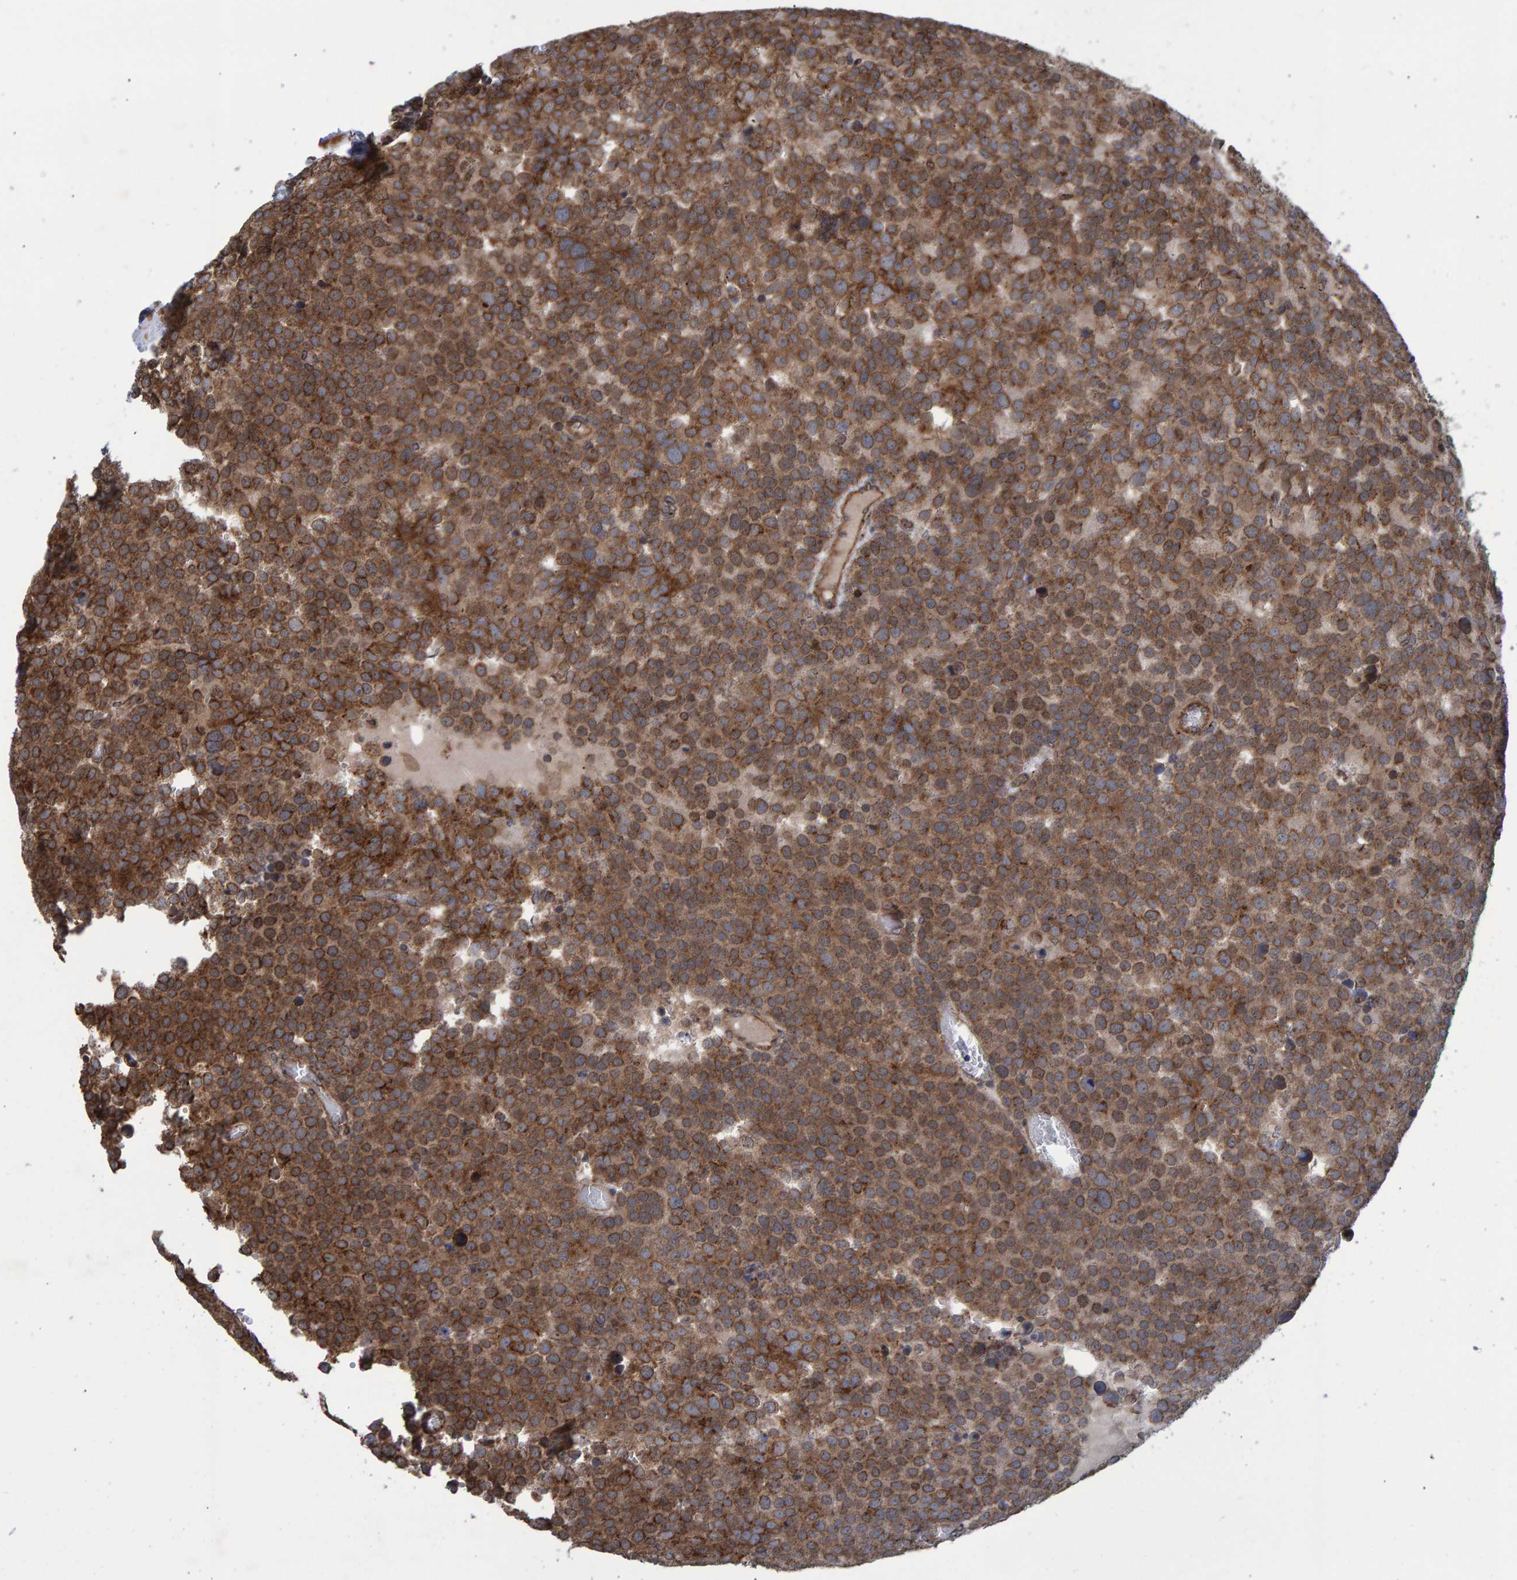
{"staining": {"intensity": "moderate", "quantity": ">75%", "location": "cytoplasmic/membranous"}, "tissue": "testis cancer", "cell_type": "Tumor cells", "image_type": "cancer", "snomed": [{"axis": "morphology", "description": "Seminoma, NOS"}, {"axis": "topography", "description": "Testis"}], "caption": "There is medium levels of moderate cytoplasmic/membranous expression in tumor cells of testis cancer (seminoma), as demonstrated by immunohistochemical staining (brown color).", "gene": "FAM117A", "patient": {"sex": "male", "age": 71}}